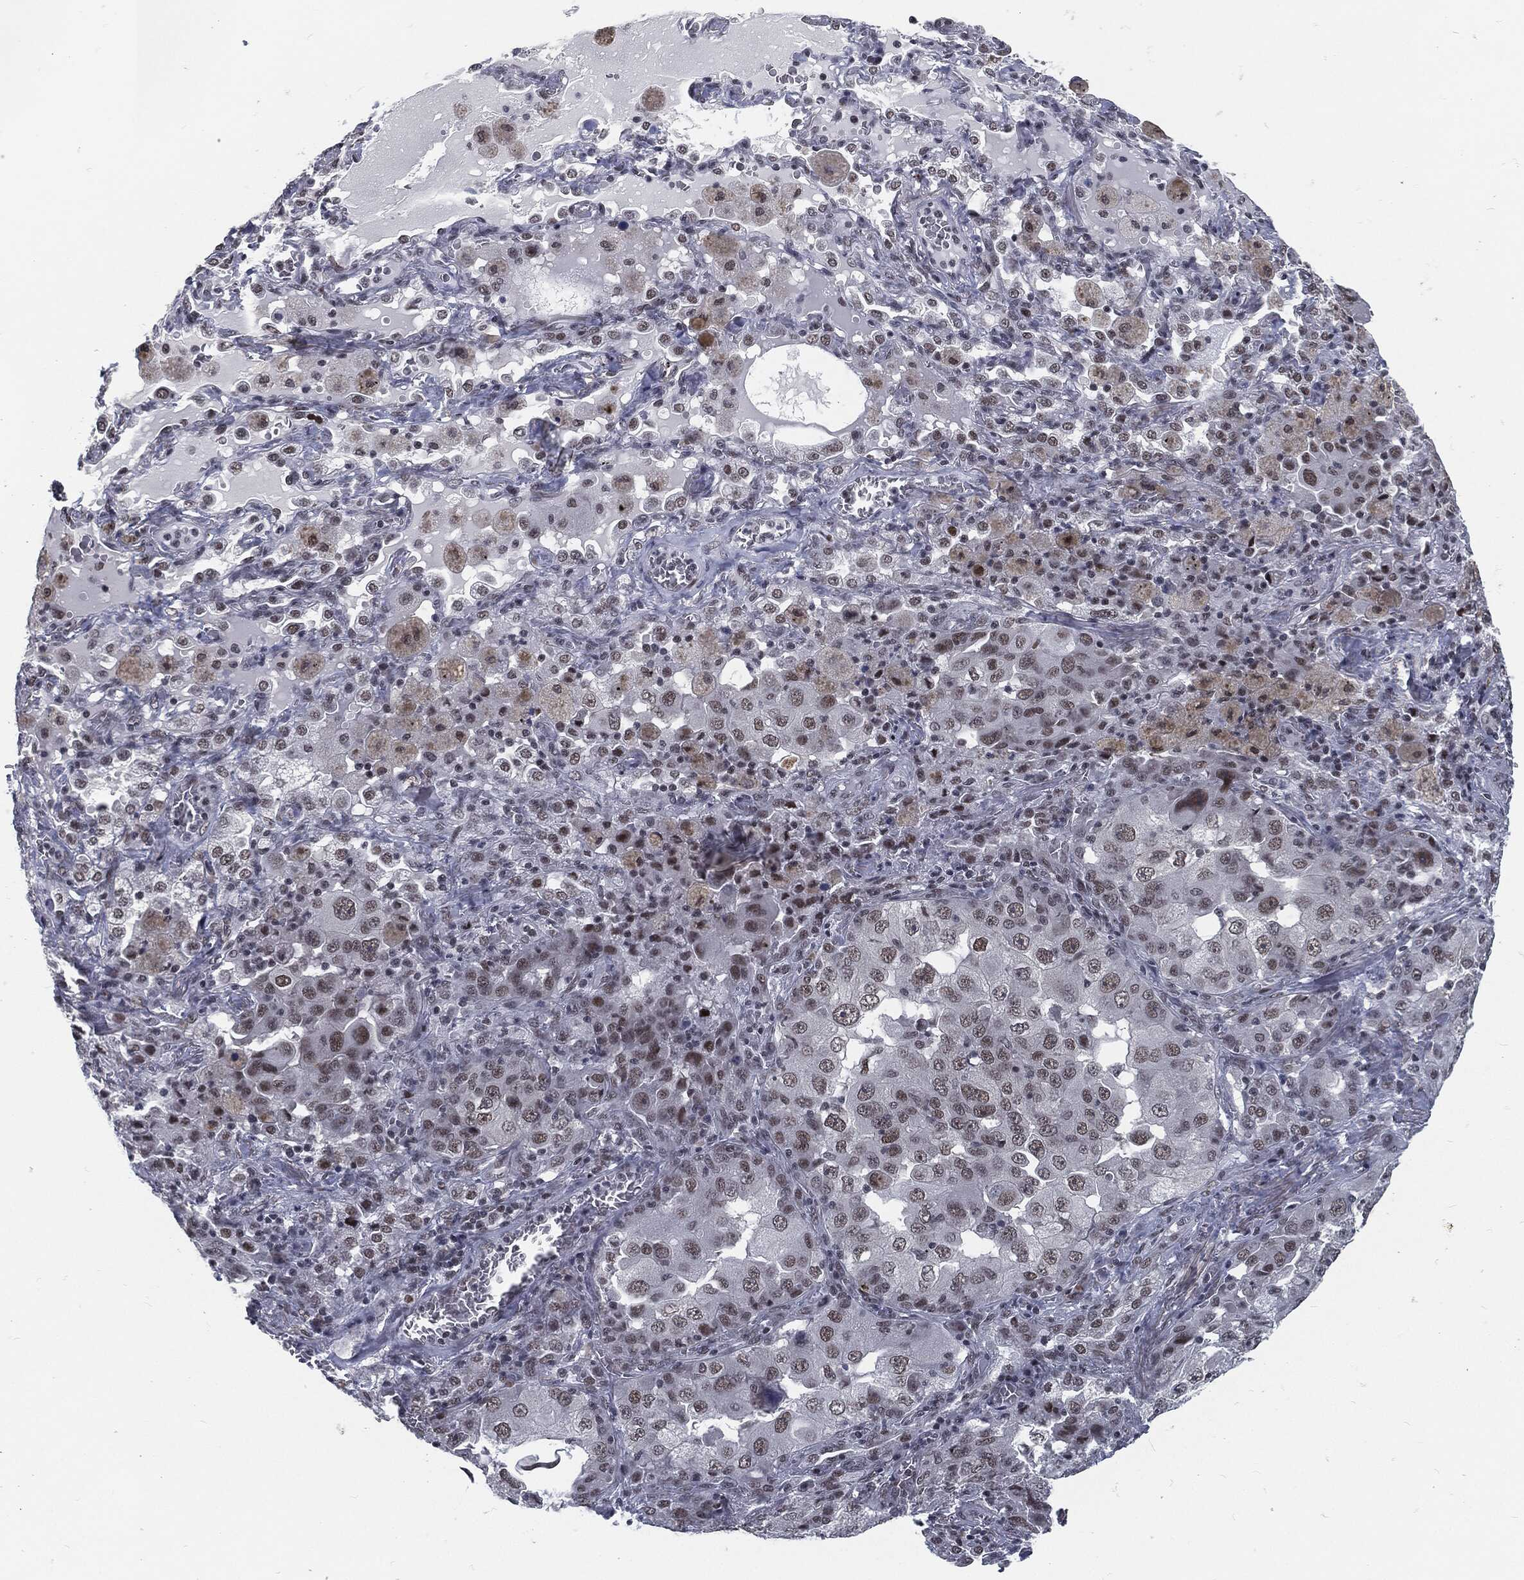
{"staining": {"intensity": "weak", "quantity": "25%-75%", "location": "nuclear"}, "tissue": "lung cancer", "cell_type": "Tumor cells", "image_type": "cancer", "snomed": [{"axis": "morphology", "description": "Adenocarcinoma, NOS"}, {"axis": "topography", "description": "Lung"}], "caption": "Protein expression analysis of lung cancer exhibits weak nuclear staining in approximately 25%-75% of tumor cells. Using DAB (3,3'-diaminobenzidine) (brown) and hematoxylin (blue) stains, captured at high magnification using brightfield microscopy.", "gene": "ANXA1", "patient": {"sex": "female", "age": 61}}